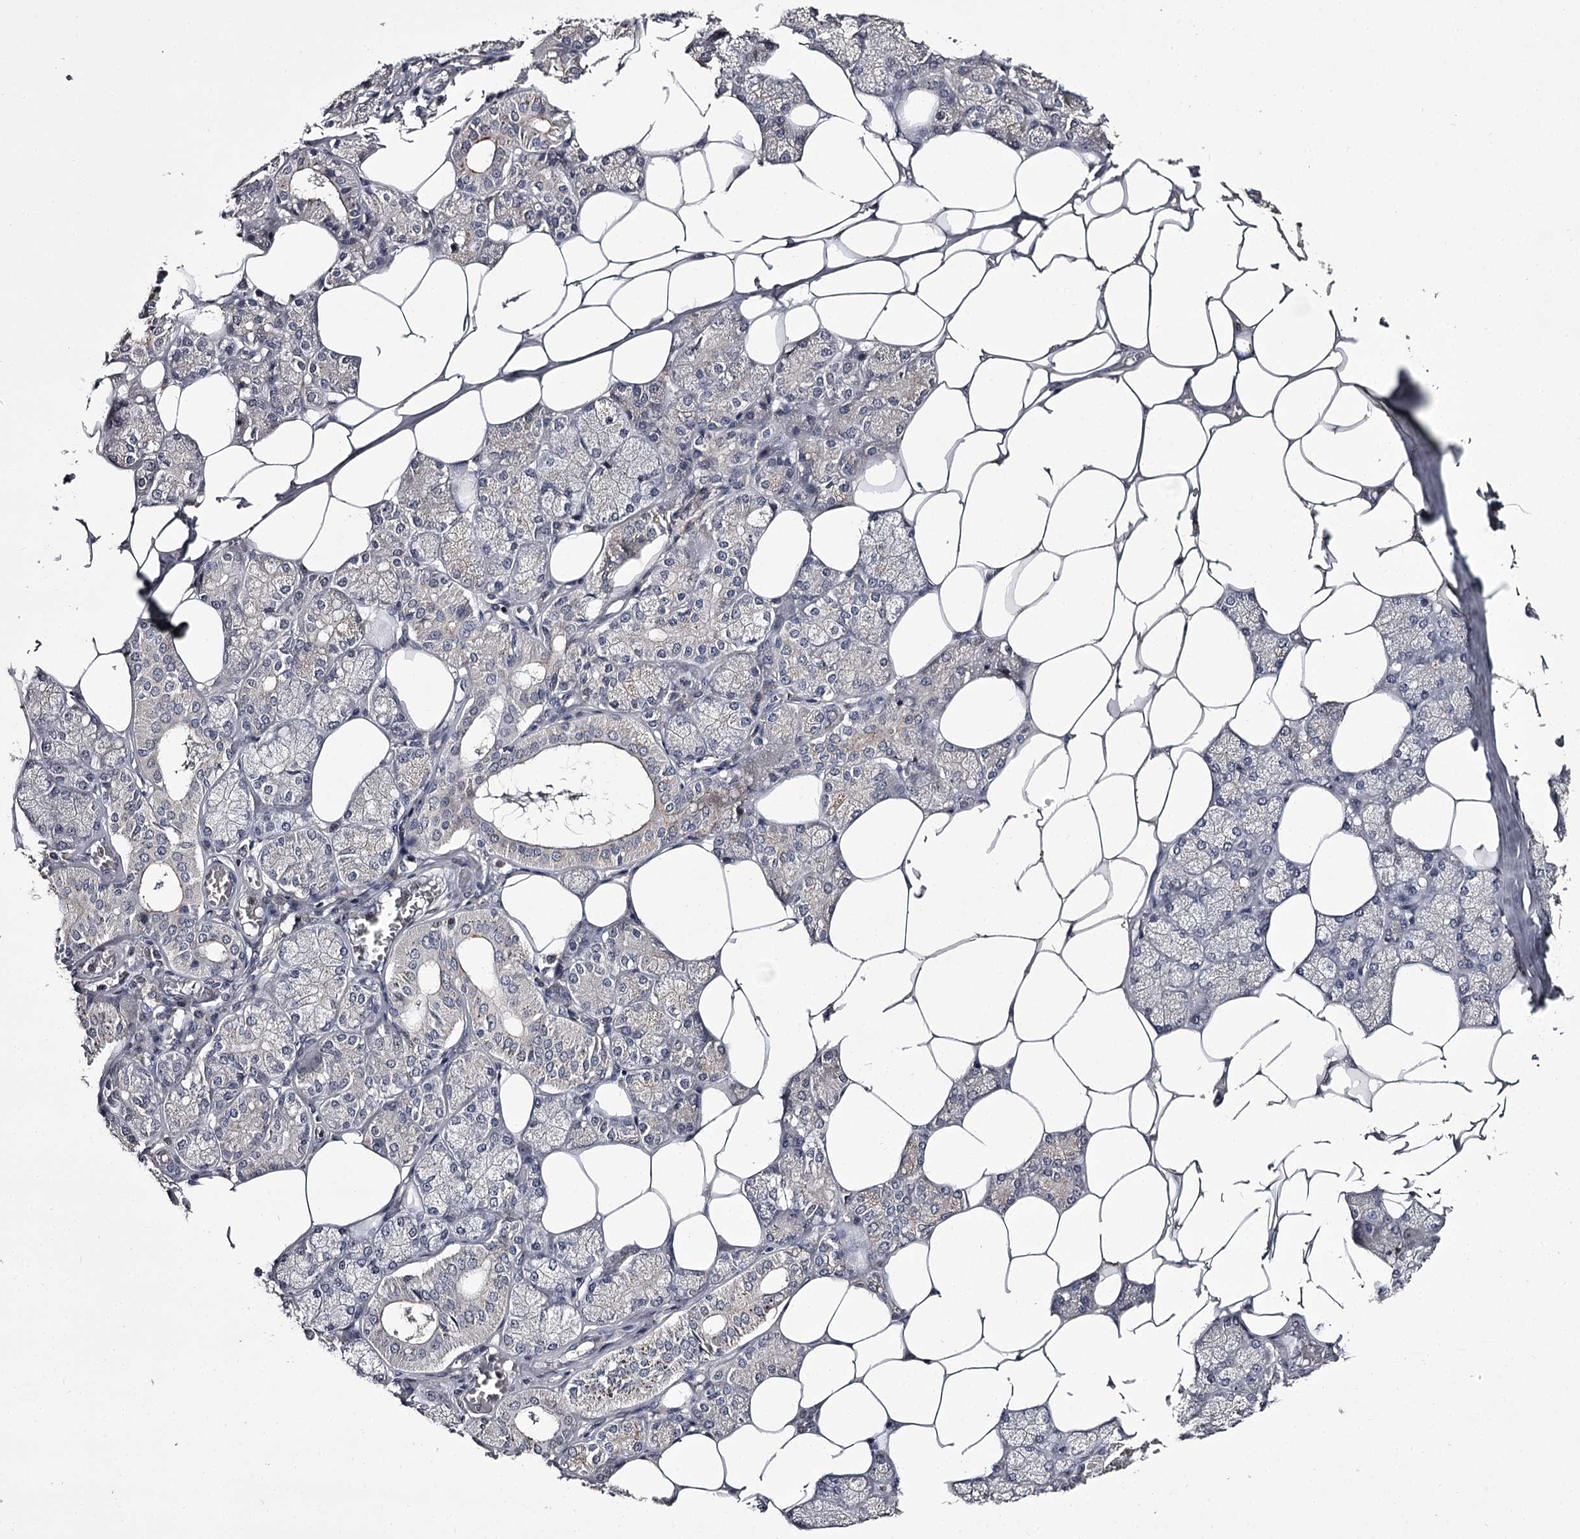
{"staining": {"intensity": "negative", "quantity": "none", "location": "none"}, "tissue": "salivary gland", "cell_type": "Glandular cells", "image_type": "normal", "snomed": [{"axis": "morphology", "description": "Normal tissue, NOS"}, {"axis": "topography", "description": "Salivary gland"}], "caption": "Immunohistochemistry (IHC) of benign salivary gland shows no staining in glandular cells.", "gene": "SLC32A1", "patient": {"sex": "male", "age": 62}}